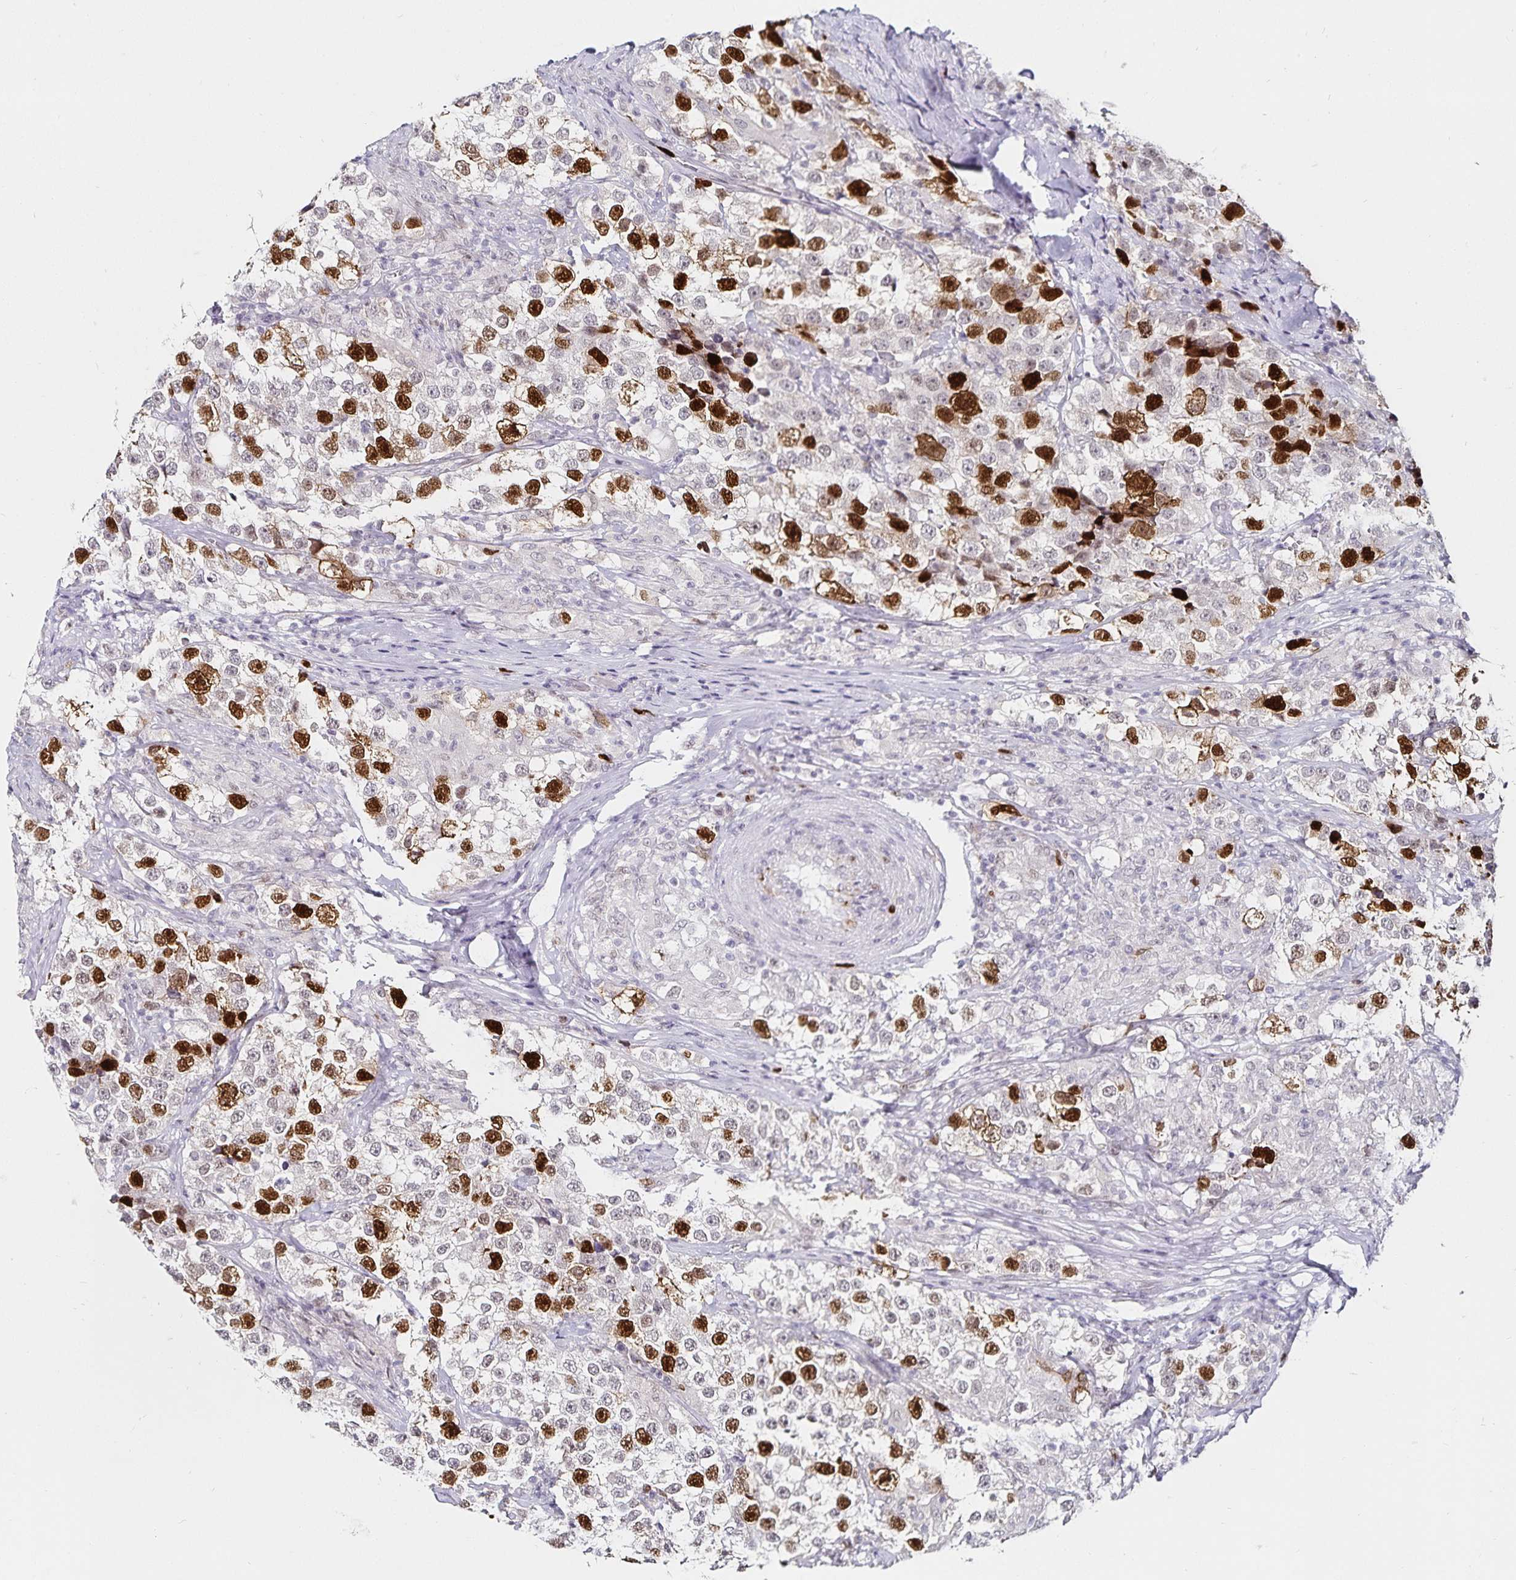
{"staining": {"intensity": "strong", "quantity": "25%-75%", "location": "nuclear"}, "tissue": "testis cancer", "cell_type": "Tumor cells", "image_type": "cancer", "snomed": [{"axis": "morphology", "description": "Seminoma, NOS"}, {"axis": "topography", "description": "Testis"}], "caption": "Tumor cells reveal high levels of strong nuclear expression in approximately 25%-75% of cells in testis seminoma.", "gene": "ANLN", "patient": {"sex": "male", "age": 46}}